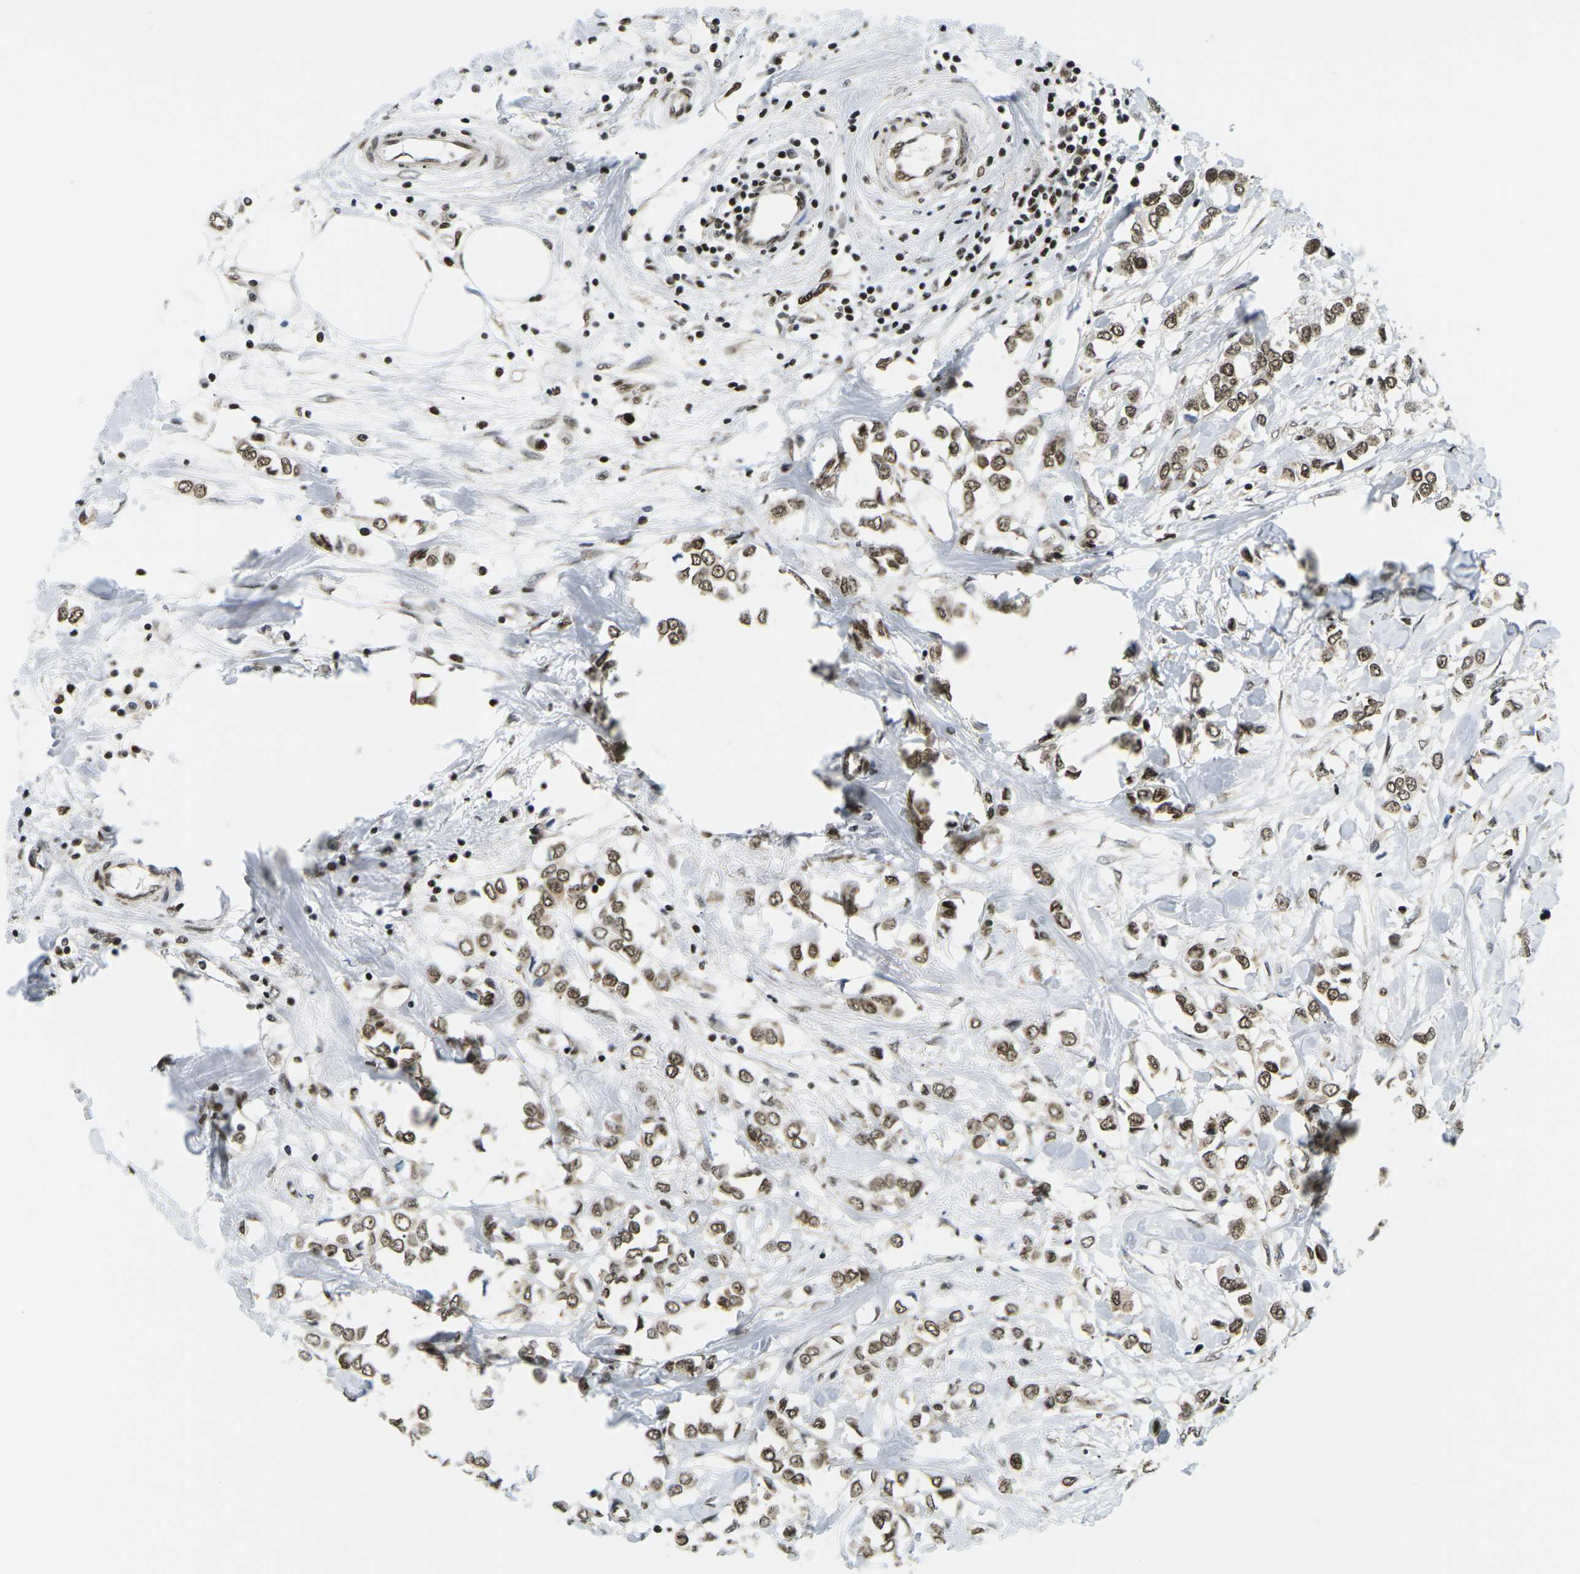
{"staining": {"intensity": "moderate", "quantity": ">75%", "location": "nuclear"}, "tissue": "breast cancer", "cell_type": "Tumor cells", "image_type": "cancer", "snomed": [{"axis": "morphology", "description": "Lobular carcinoma"}, {"axis": "topography", "description": "Breast"}], "caption": "A brown stain highlights moderate nuclear expression of a protein in breast cancer tumor cells. (Brightfield microscopy of DAB IHC at high magnification).", "gene": "CELF1", "patient": {"sex": "female", "age": 51}}